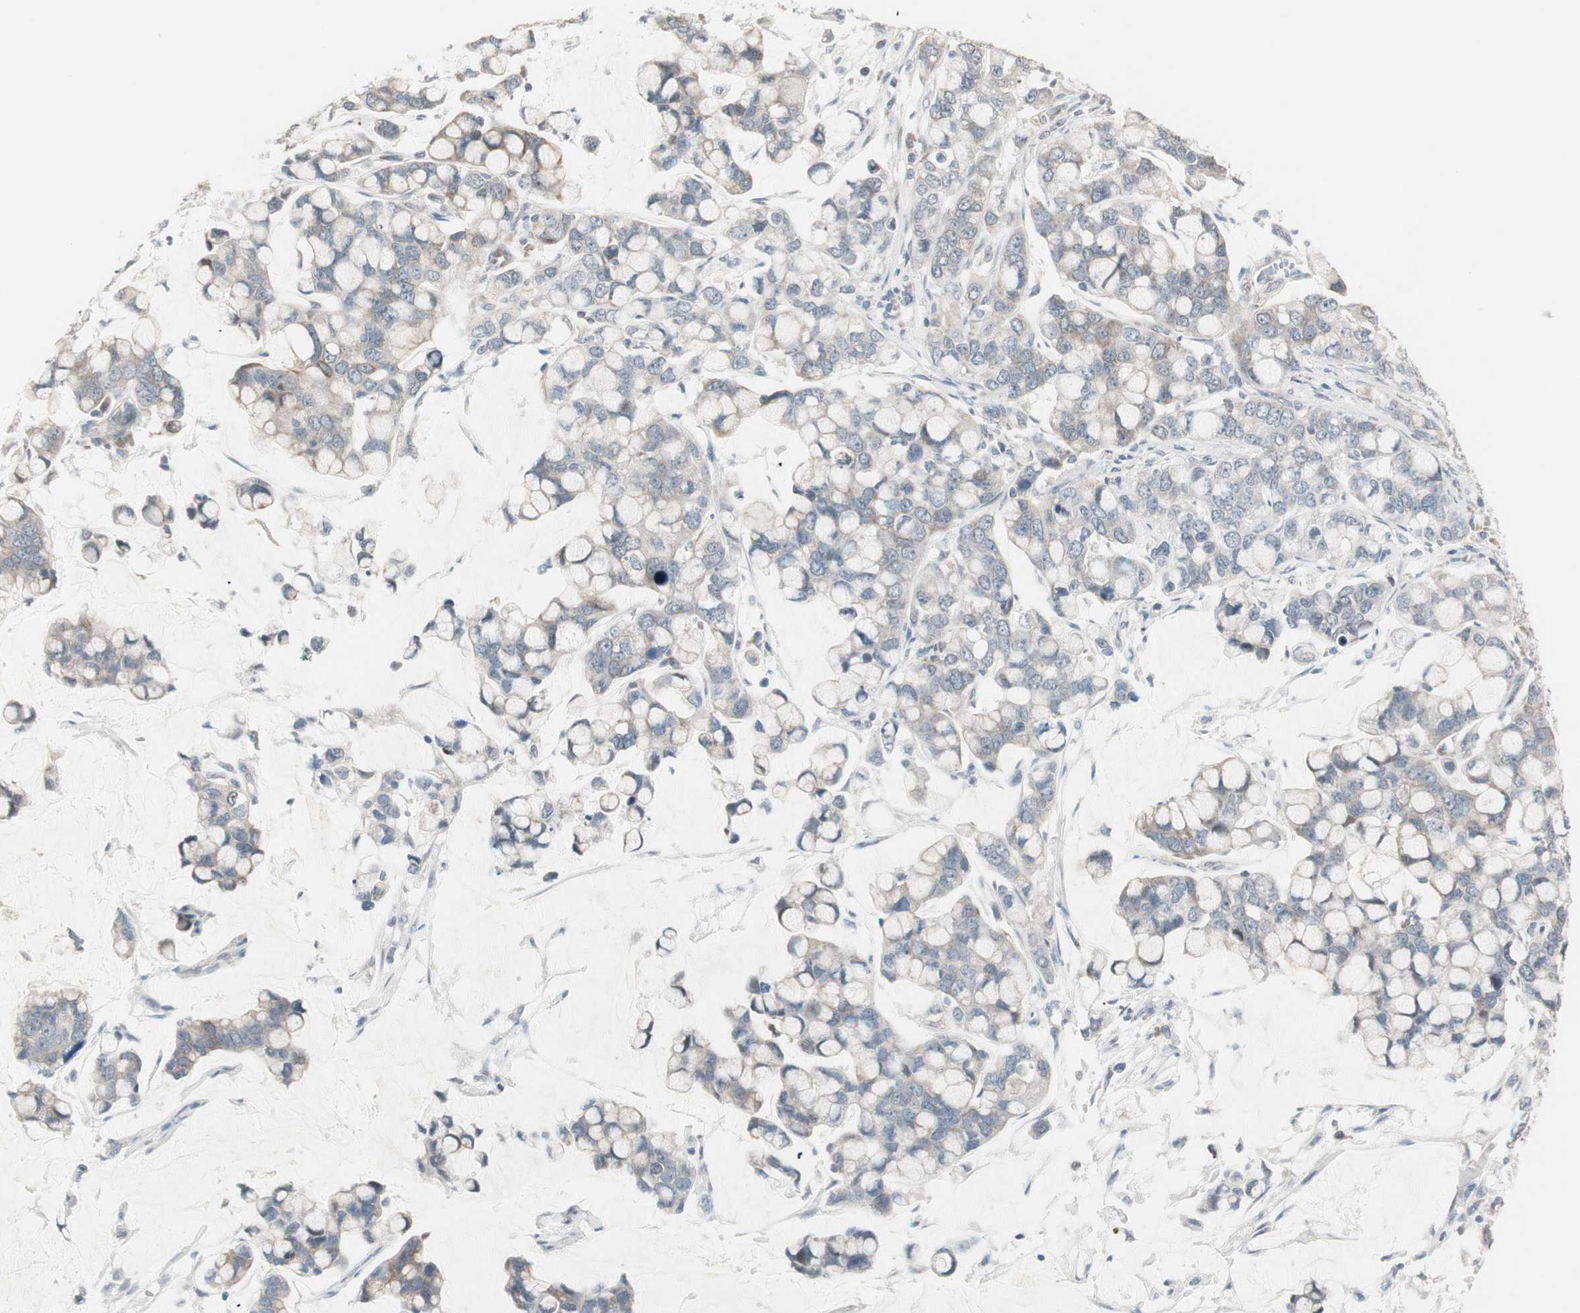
{"staining": {"intensity": "weak", "quantity": "25%-75%", "location": "cytoplasmic/membranous"}, "tissue": "stomach cancer", "cell_type": "Tumor cells", "image_type": "cancer", "snomed": [{"axis": "morphology", "description": "Adenocarcinoma, NOS"}, {"axis": "topography", "description": "Stomach, lower"}], "caption": "Human stomach cancer stained with a protein marker reveals weak staining in tumor cells.", "gene": "PDZK1", "patient": {"sex": "male", "age": 84}}